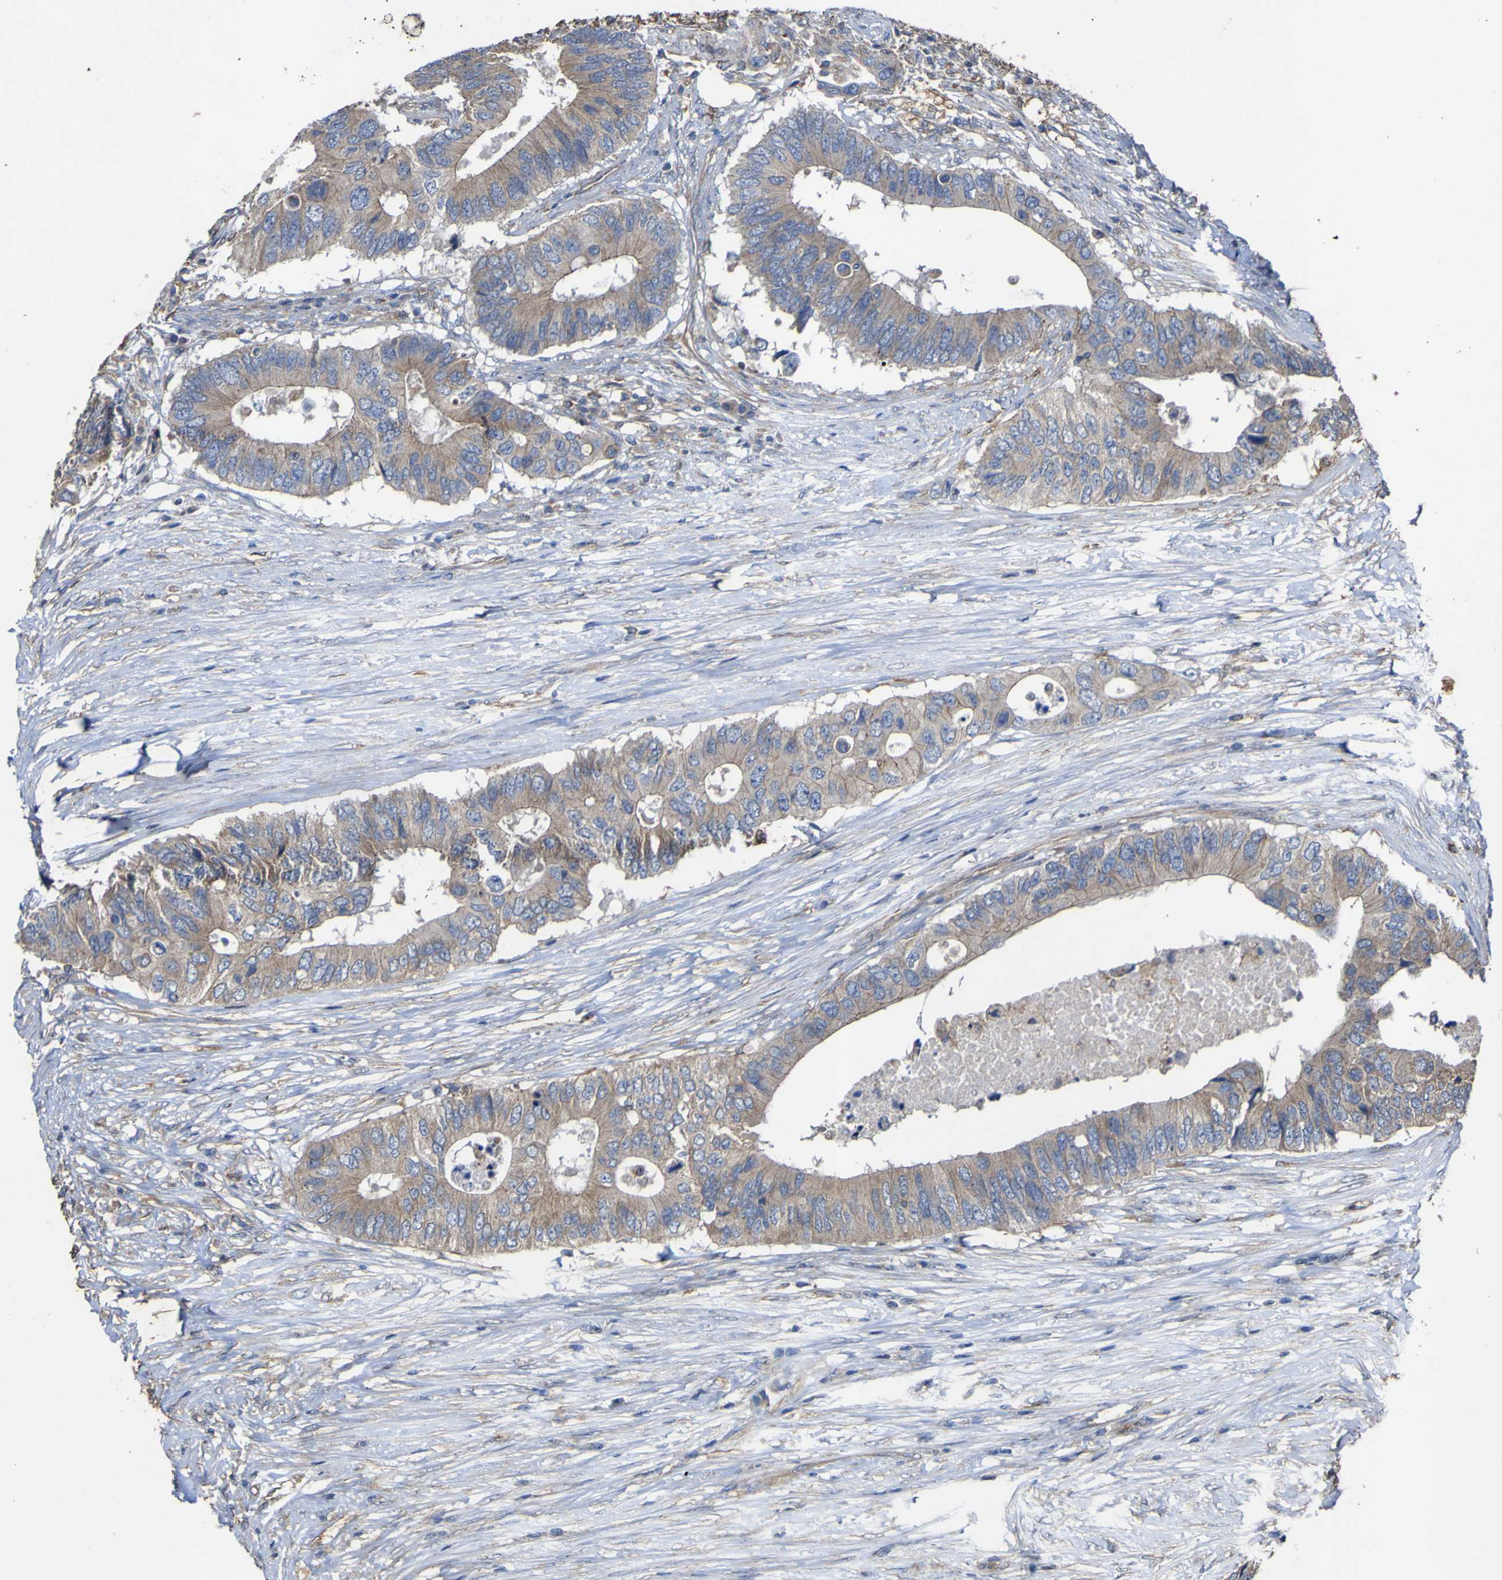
{"staining": {"intensity": "weak", "quantity": ">75%", "location": "cytoplasmic/membranous"}, "tissue": "colorectal cancer", "cell_type": "Tumor cells", "image_type": "cancer", "snomed": [{"axis": "morphology", "description": "Adenocarcinoma, NOS"}, {"axis": "topography", "description": "Colon"}], "caption": "IHC (DAB (3,3'-diaminobenzidine)) staining of human colorectal cancer (adenocarcinoma) demonstrates weak cytoplasmic/membranous protein positivity in about >75% of tumor cells.", "gene": "TNFSF15", "patient": {"sex": "male", "age": 71}}